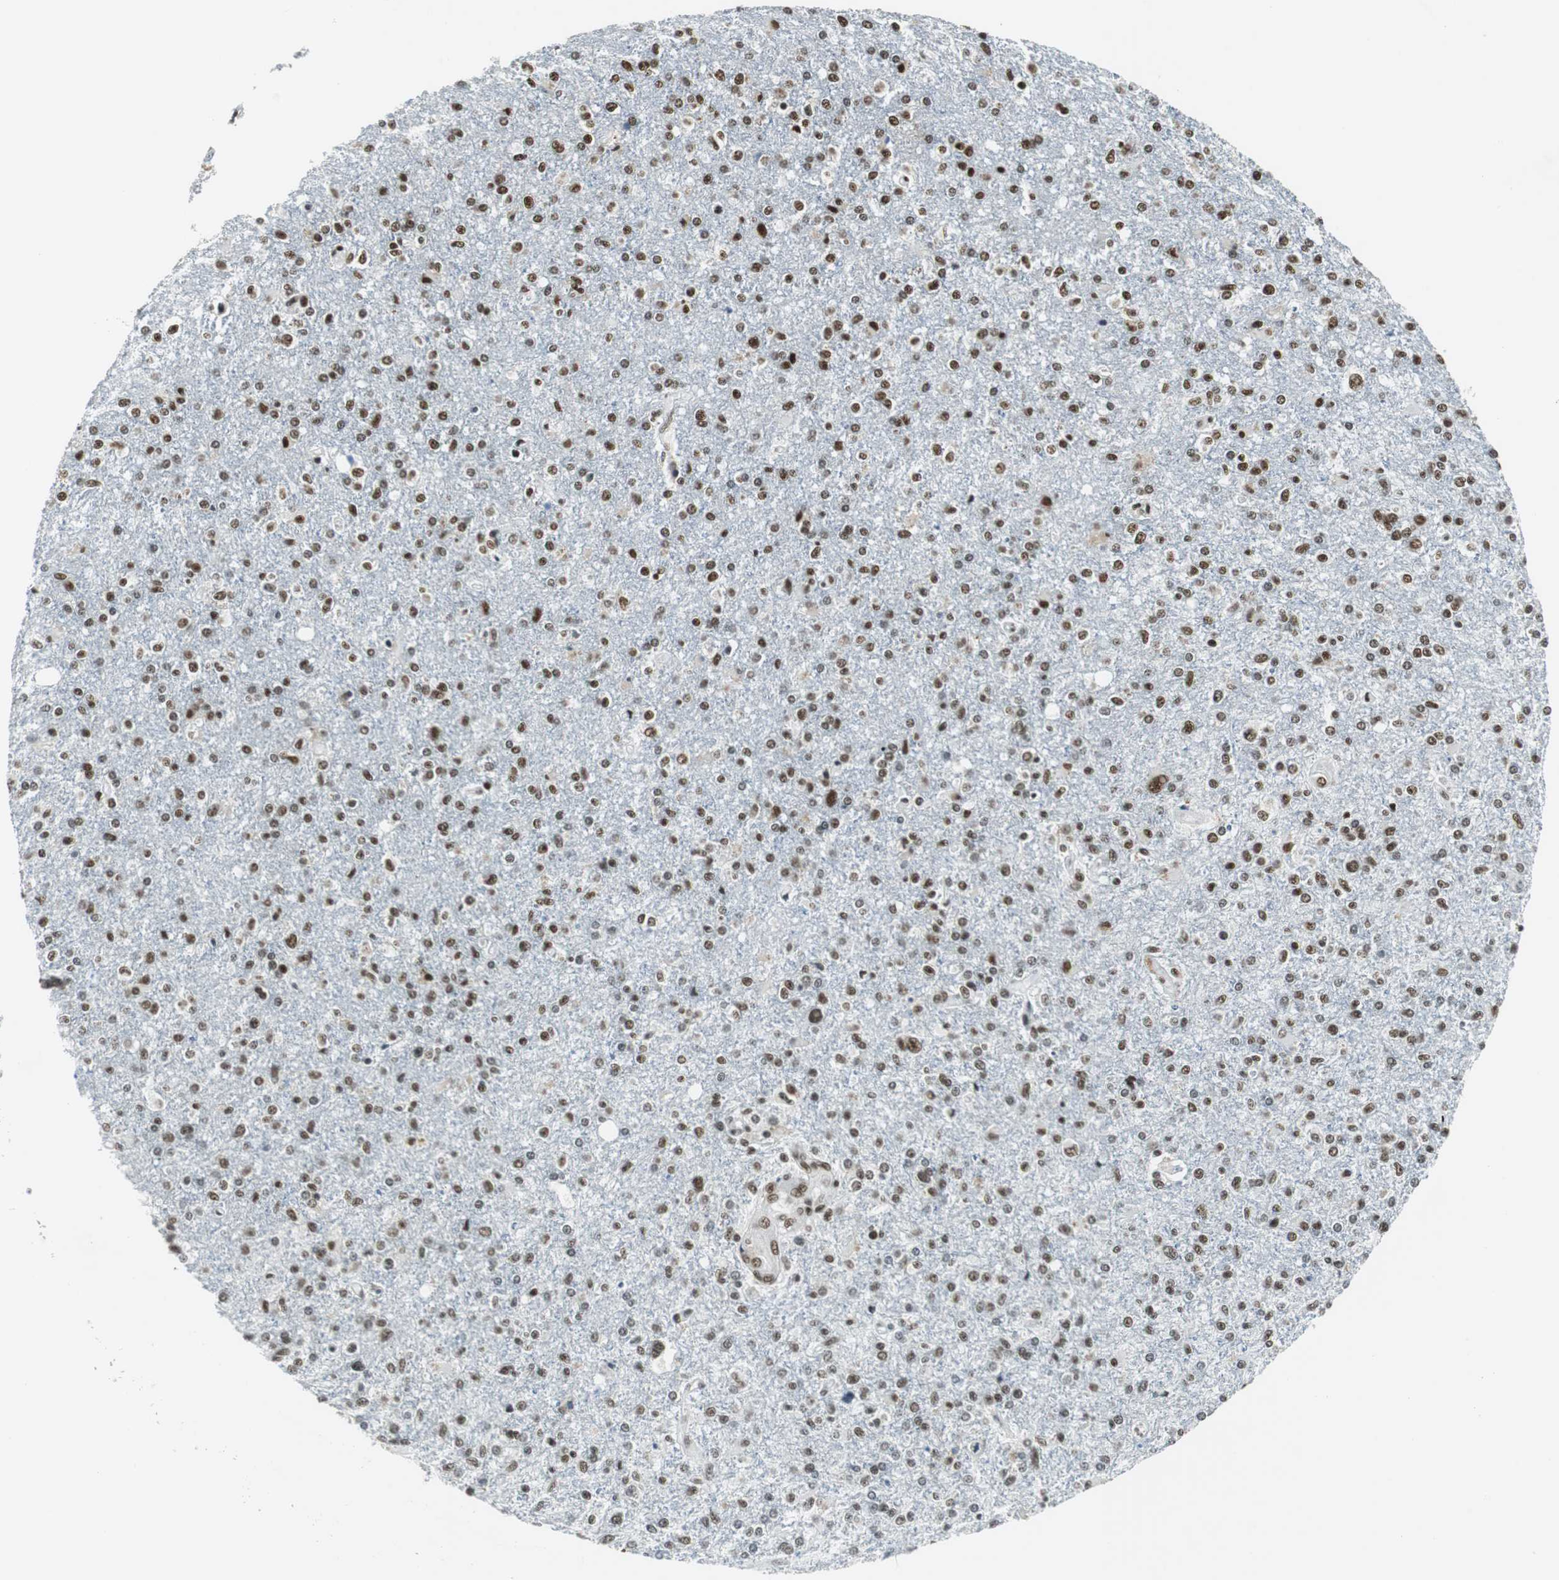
{"staining": {"intensity": "moderate", "quantity": ">75%", "location": "nuclear"}, "tissue": "glioma", "cell_type": "Tumor cells", "image_type": "cancer", "snomed": [{"axis": "morphology", "description": "Glioma, malignant, High grade"}, {"axis": "topography", "description": "Cerebral cortex"}], "caption": "Glioma stained with a protein marker demonstrates moderate staining in tumor cells.", "gene": "PRKDC", "patient": {"sex": "male", "age": 76}}